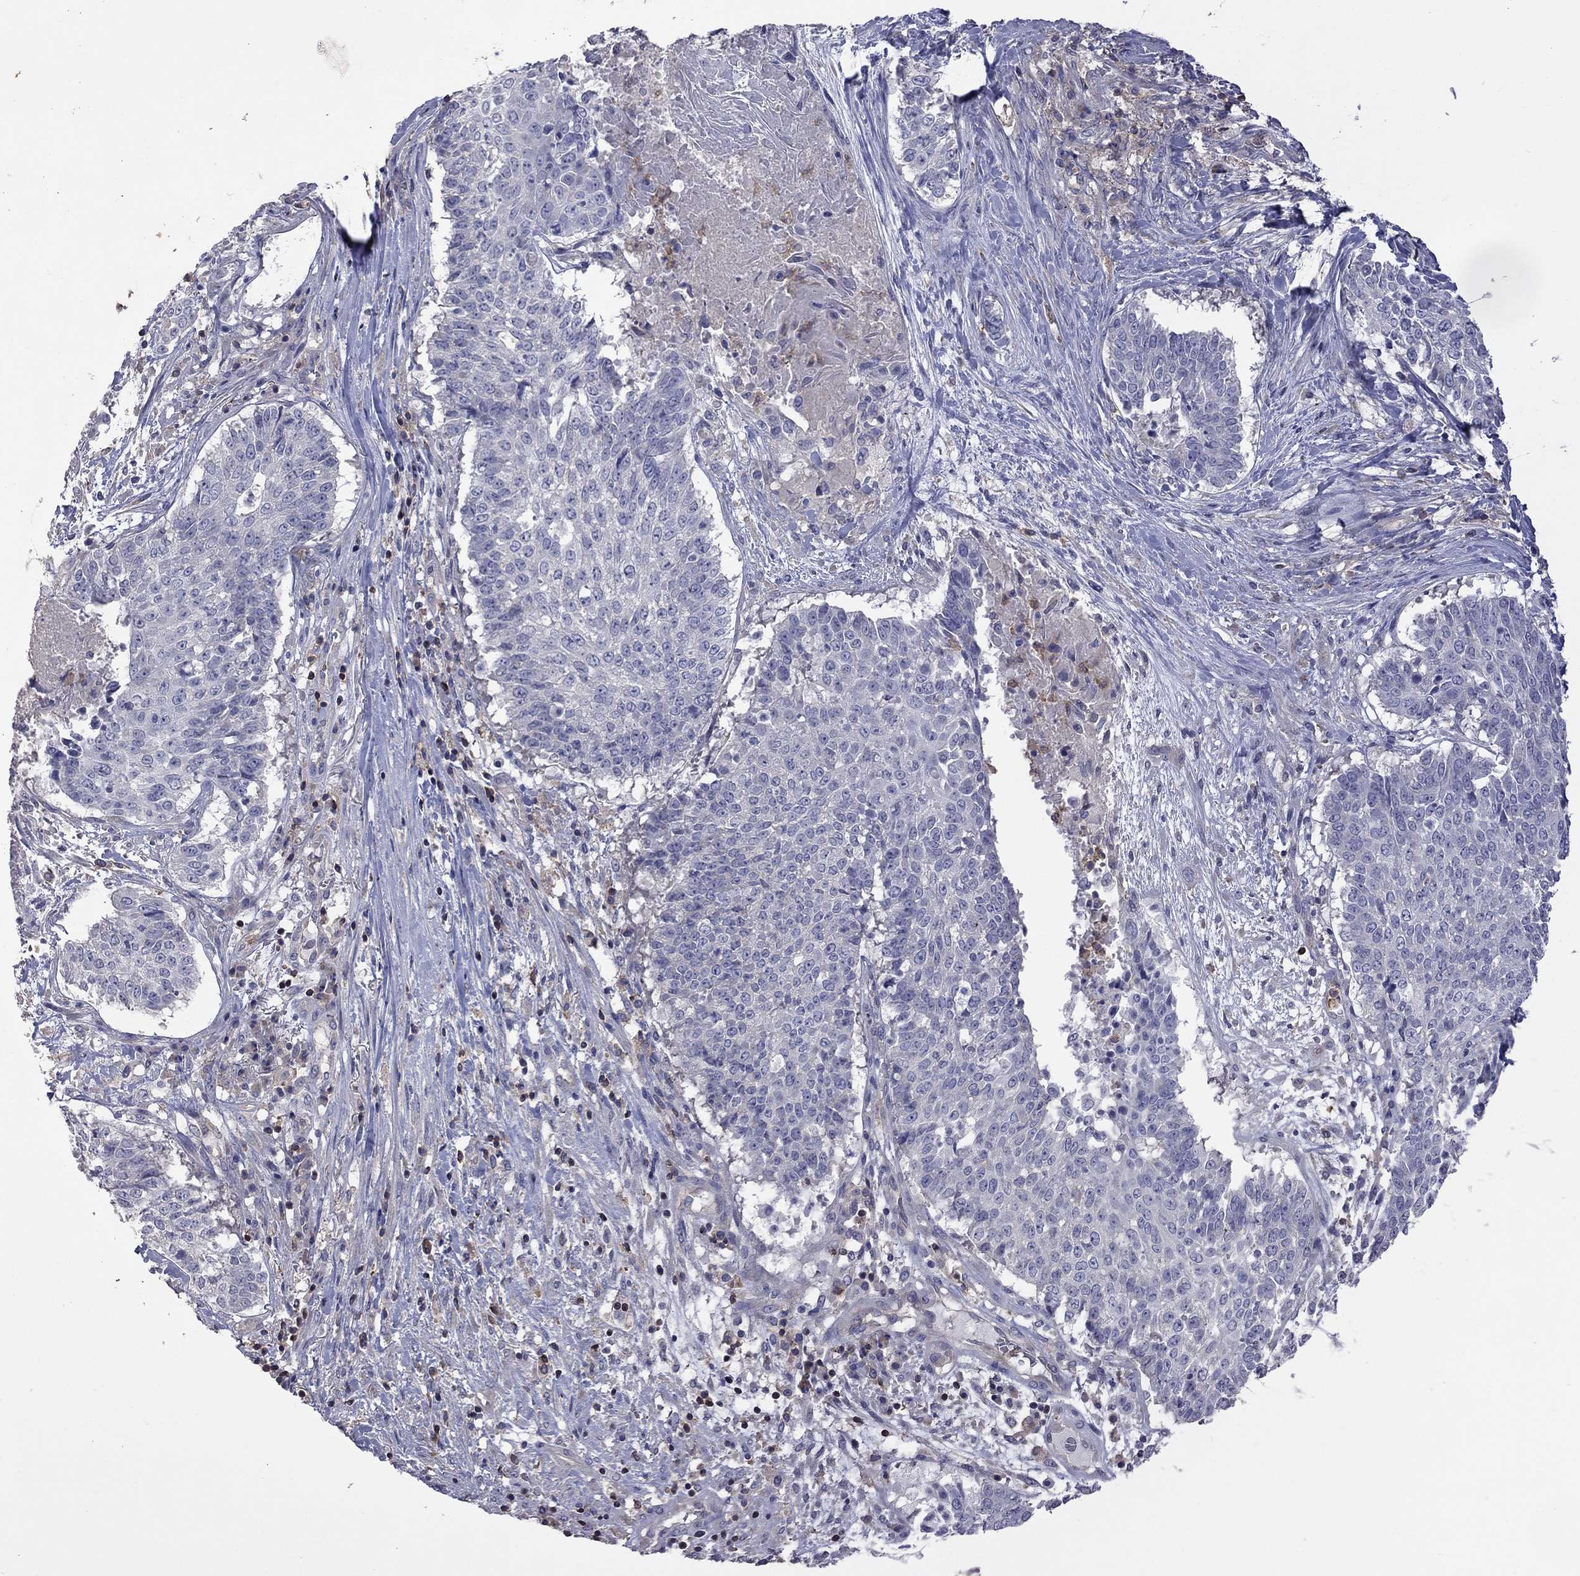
{"staining": {"intensity": "negative", "quantity": "none", "location": "none"}, "tissue": "lung cancer", "cell_type": "Tumor cells", "image_type": "cancer", "snomed": [{"axis": "morphology", "description": "Squamous cell carcinoma, NOS"}, {"axis": "topography", "description": "Lung"}], "caption": "A micrograph of human lung cancer is negative for staining in tumor cells.", "gene": "IPCEF1", "patient": {"sex": "male", "age": 64}}